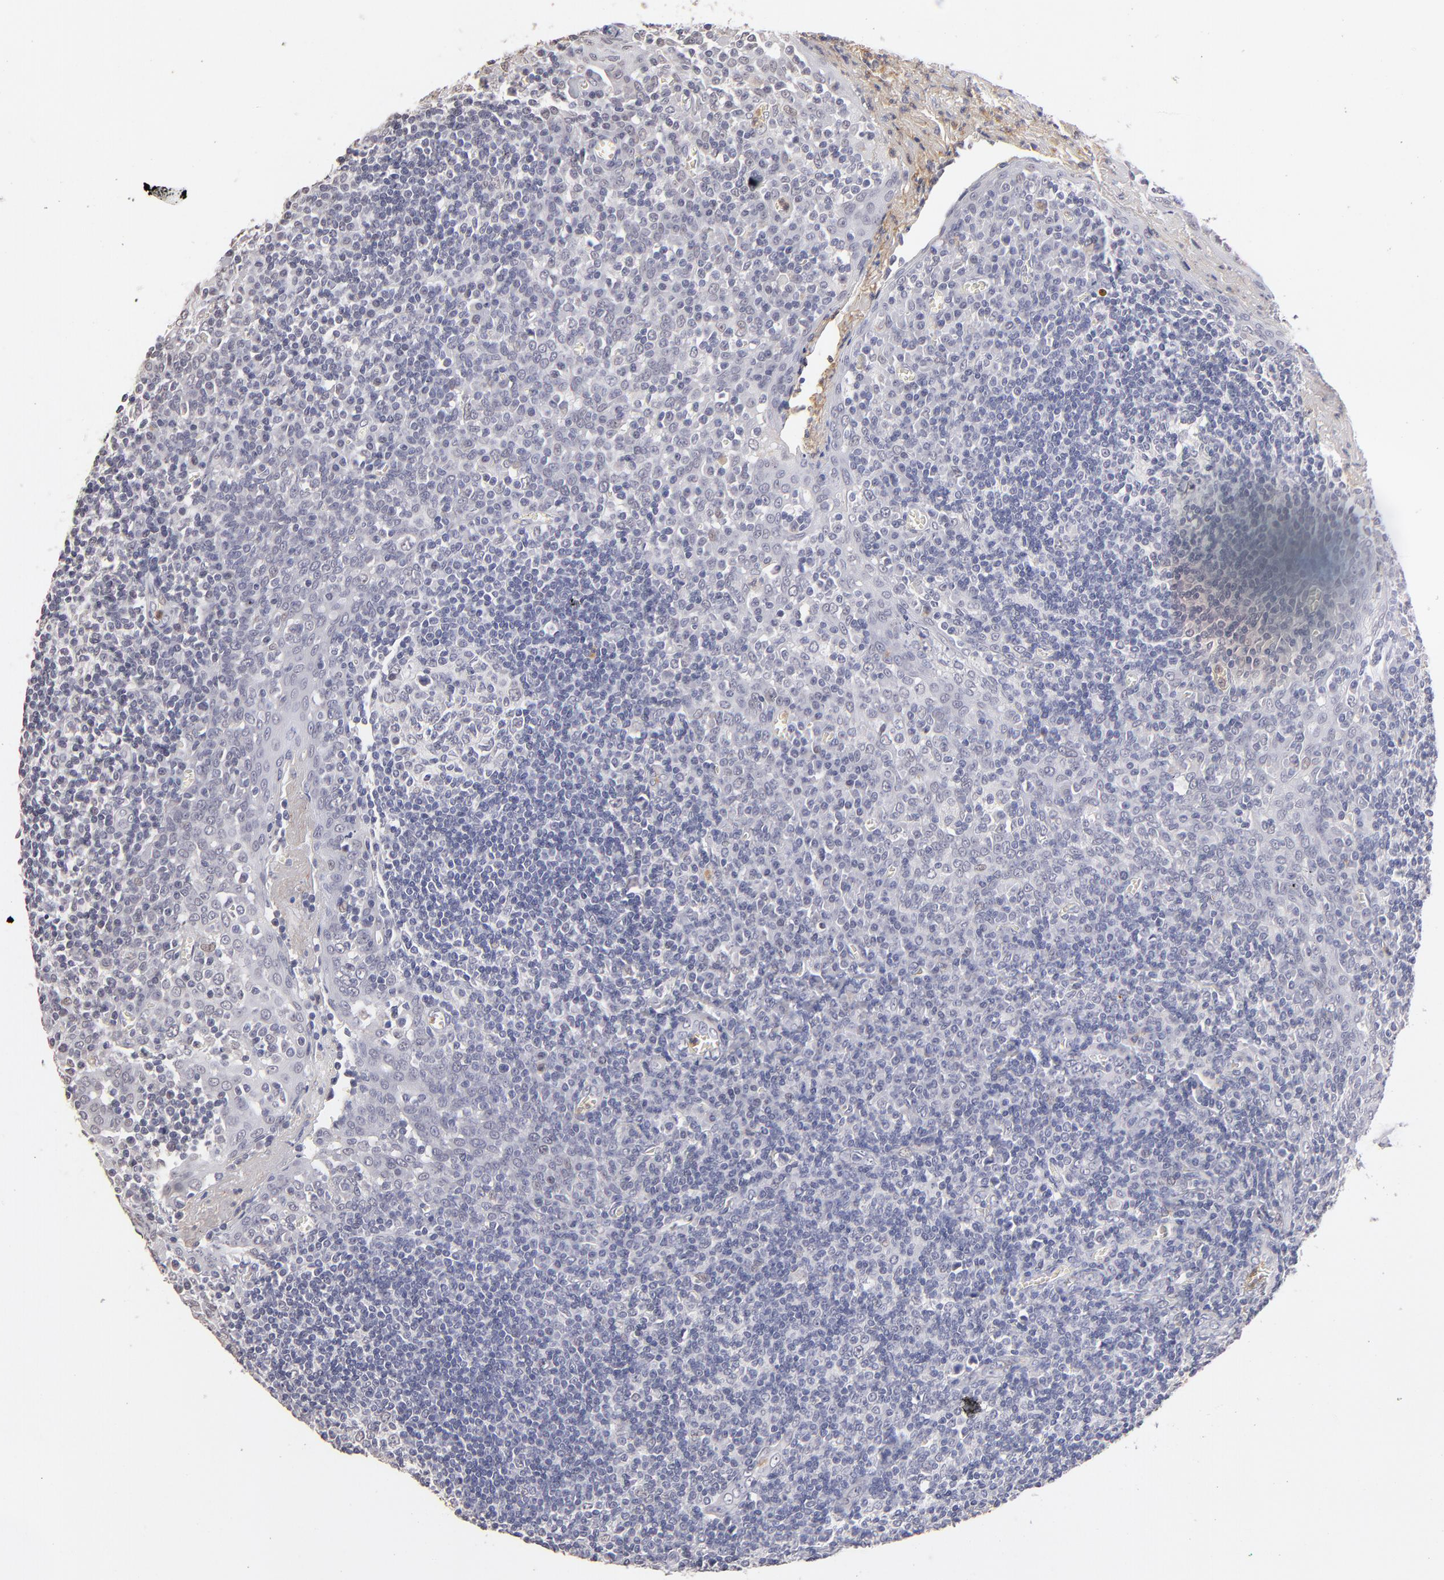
{"staining": {"intensity": "negative", "quantity": "none", "location": "none"}, "tissue": "tonsil", "cell_type": "Germinal center cells", "image_type": "normal", "snomed": [{"axis": "morphology", "description": "Normal tissue, NOS"}, {"axis": "topography", "description": "Tonsil"}], "caption": "The IHC image has no significant expression in germinal center cells of tonsil.", "gene": "MGAM", "patient": {"sex": "female", "age": 41}}